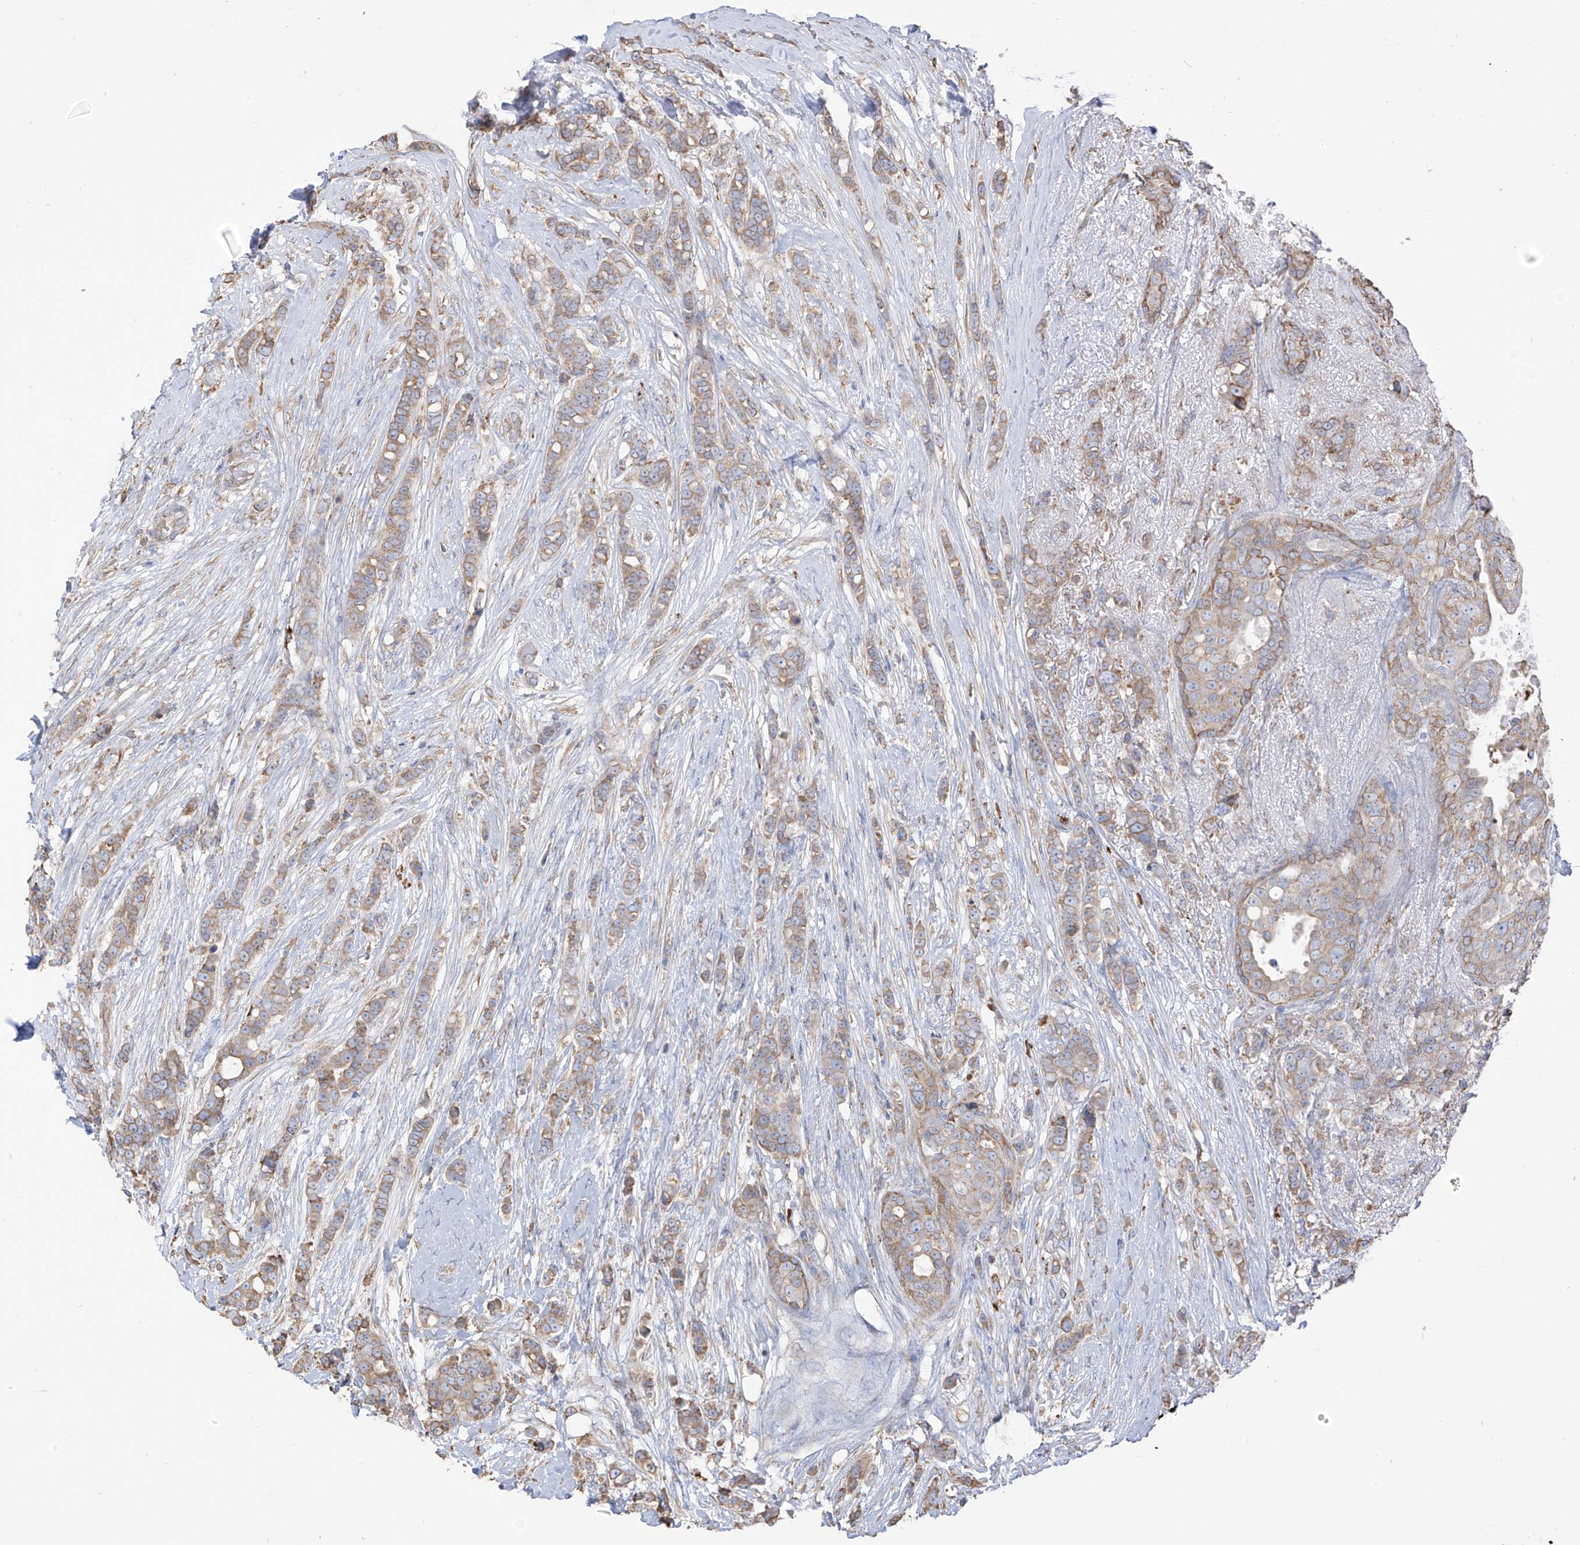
{"staining": {"intensity": "weak", "quantity": ">75%", "location": "cytoplasmic/membranous"}, "tissue": "breast cancer", "cell_type": "Tumor cells", "image_type": "cancer", "snomed": [{"axis": "morphology", "description": "Lobular carcinoma"}, {"axis": "topography", "description": "Breast"}], "caption": "DAB immunohistochemical staining of human breast cancer displays weak cytoplasmic/membranous protein staining in approximately >75% of tumor cells.", "gene": "PDIA6", "patient": {"sex": "female", "age": 51}}